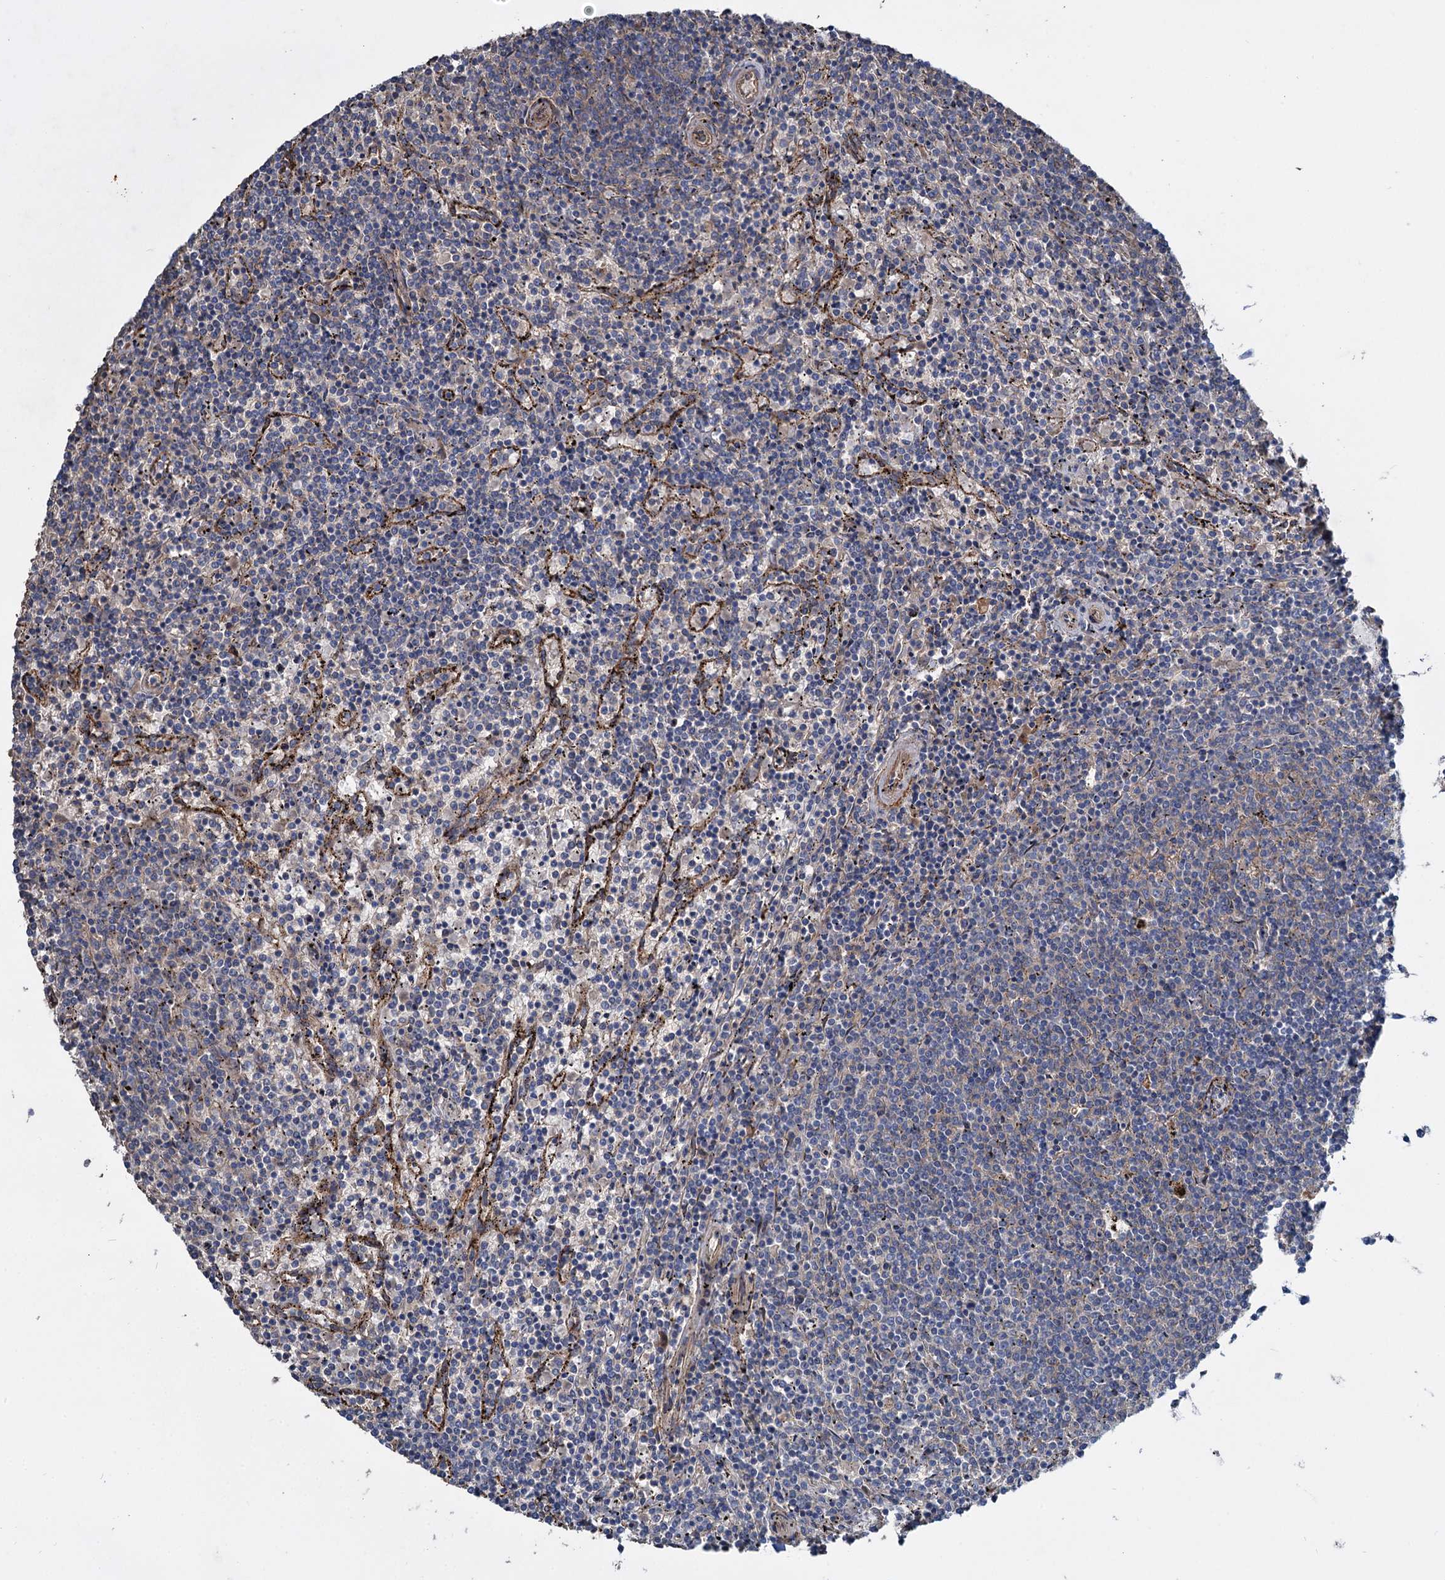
{"staining": {"intensity": "negative", "quantity": "none", "location": "none"}, "tissue": "lymphoma", "cell_type": "Tumor cells", "image_type": "cancer", "snomed": [{"axis": "morphology", "description": "Malignant lymphoma, non-Hodgkin's type, Low grade"}, {"axis": "topography", "description": "Spleen"}], "caption": "Tumor cells show no significant protein positivity in malignant lymphoma, non-Hodgkin's type (low-grade).", "gene": "URAD", "patient": {"sex": "female", "age": 50}}